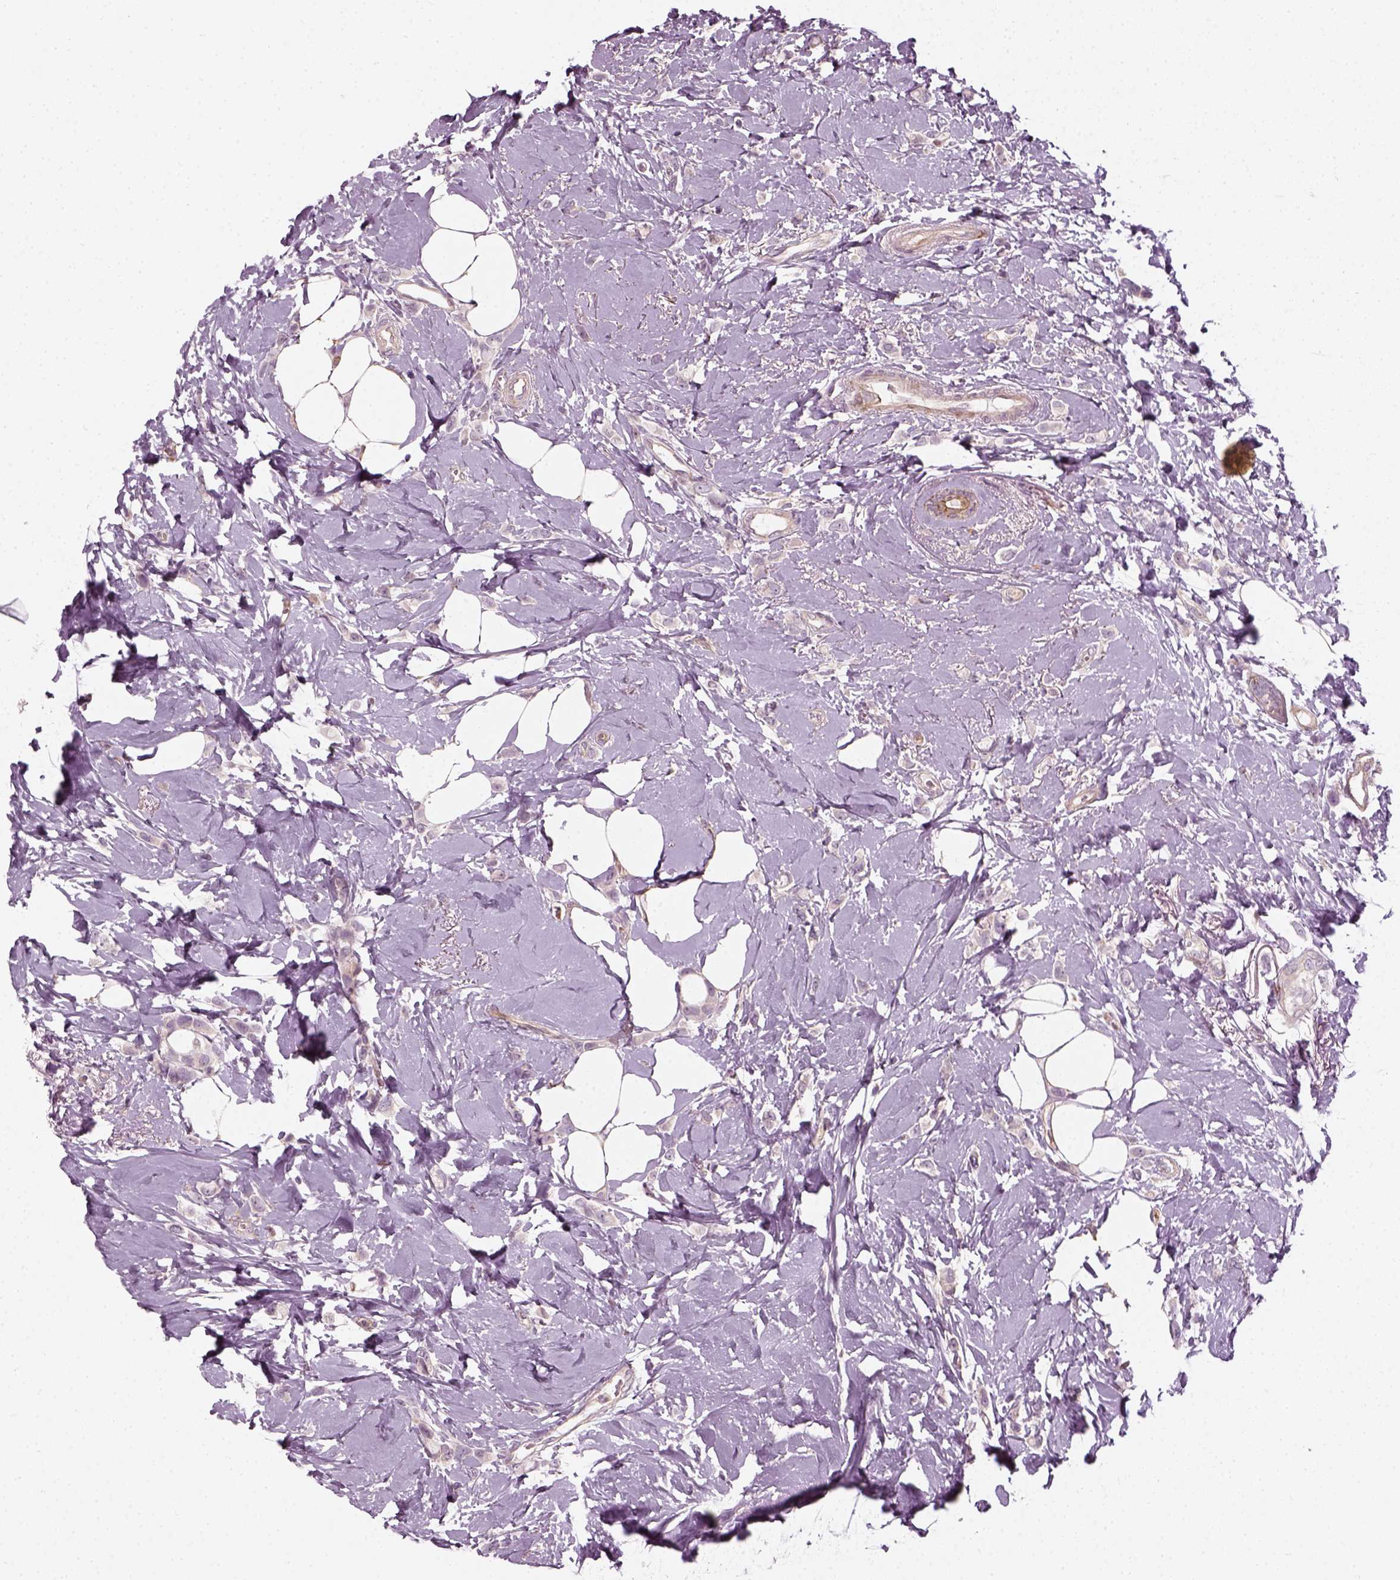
{"staining": {"intensity": "negative", "quantity": "none", "location": "none"}, "tissue": "breast cancer", "cell_type": "Tumor cells", "image_type": "cancer", "snomed": [{"axis": "morphology", "description": "Lobular carcinoma"}, {"axis": "topography", "description": "Breast"}], "caption": "Immunohistochemistry (IHC) photomicrograph of neoplastic tissue: human lobular carcinoma (breast) stained with DAB (3,3'-diaminobenzidine) demonstrates no significant protein staining in tumor cells.", "gene": "DNASE1L1", "patient": {"sex": "female", "age": 66}}